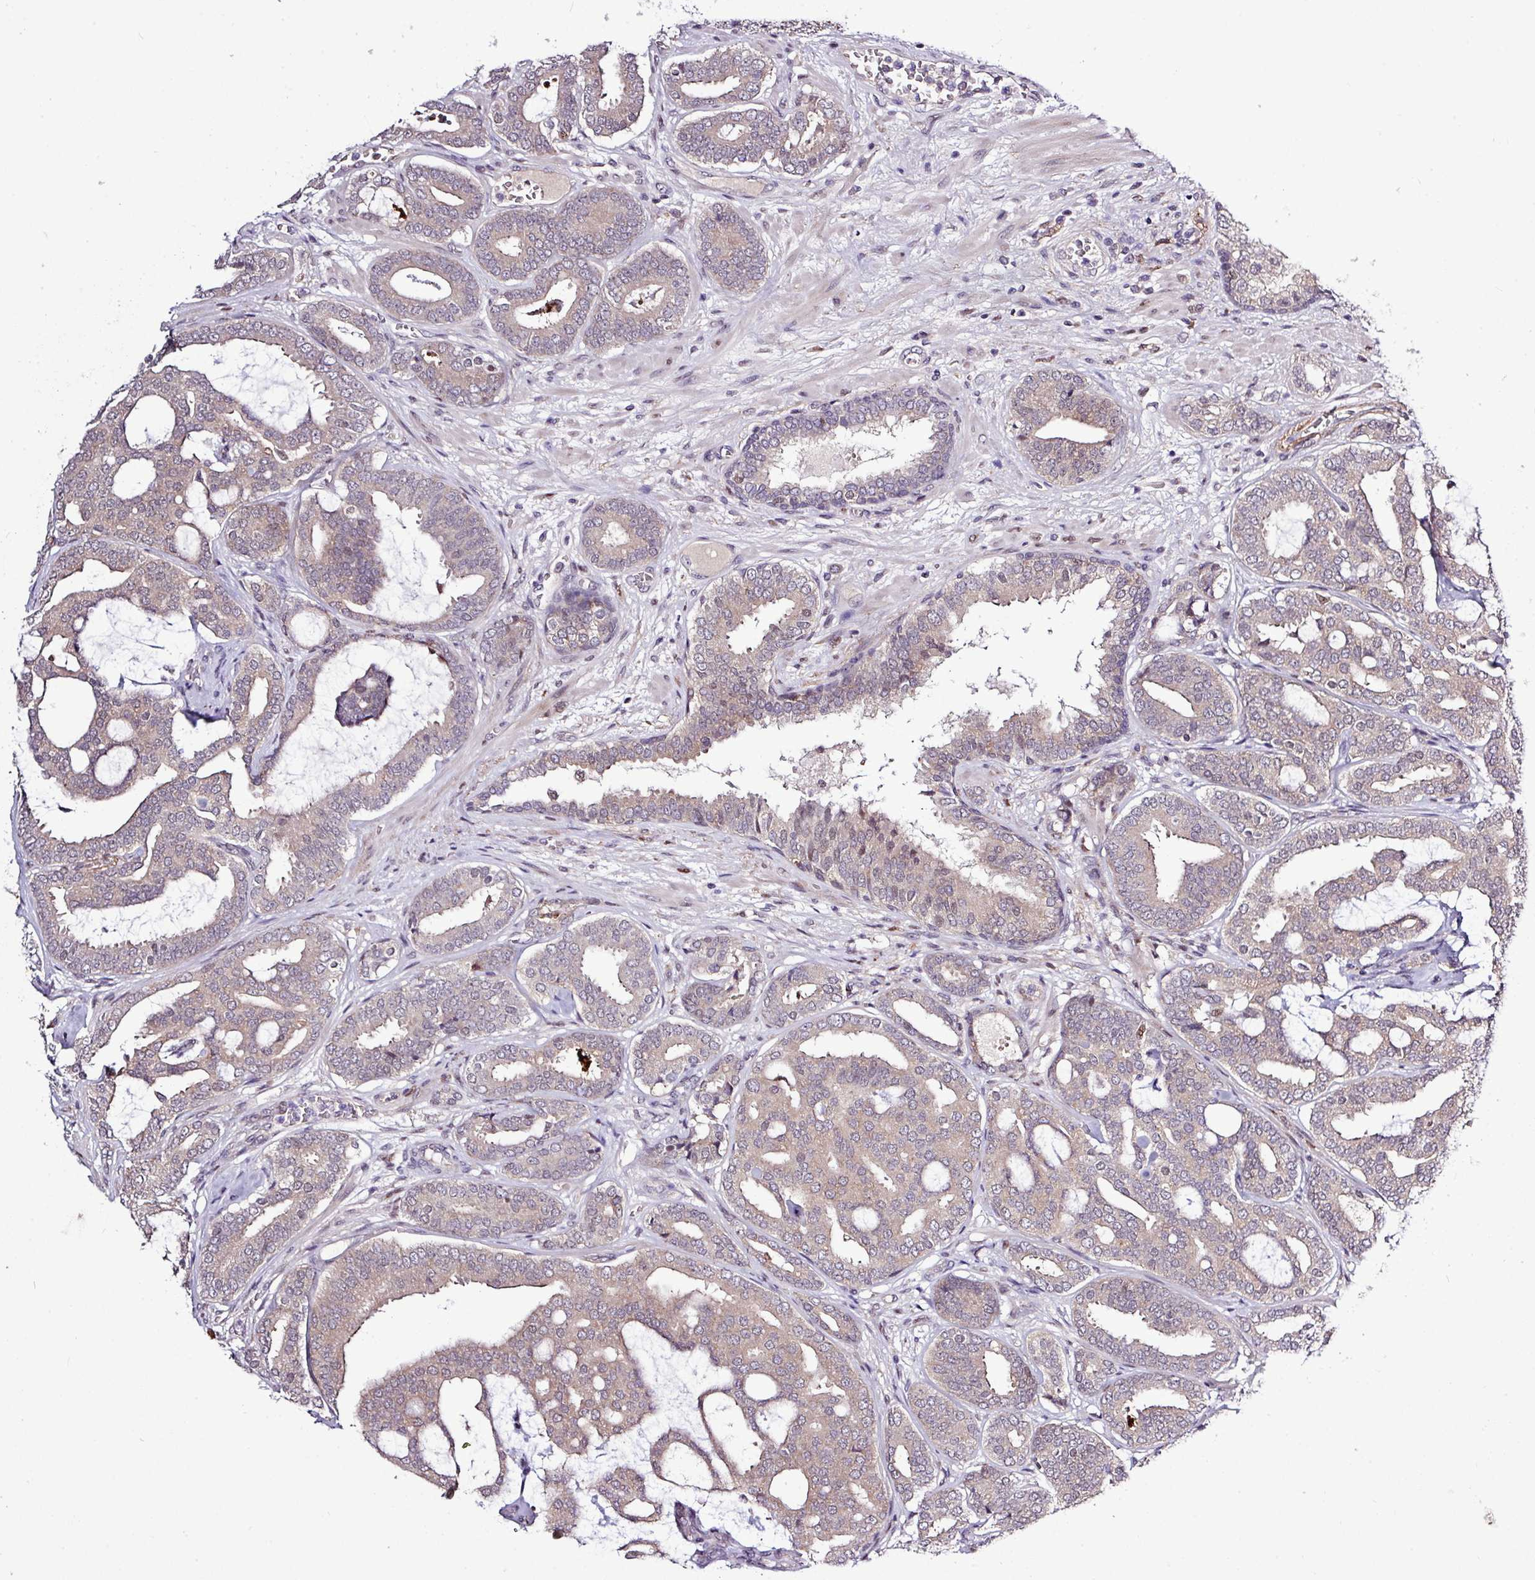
{"staining": {"intensity": "weak", "quantity": ">75%", "location": "cytoplasmic/membranous"}, "tissue": "prostate cancer", "cell_type": "Tumor cells", "image_type": "cancer", "snomed": [{"axis": "morphology", "description": "Adenocarcinoma, High grade"}, {"axis": "topography", "description": "Prostate"}], "caption": "Protein staining of prostate high-grade adenocarcinoma tissue exhibits weak cytoplasmic/membranous positivity in approximately >75% of tumor cells.", "gene": "SKIC2", "patient": {"sex": "male", "age": 65}}